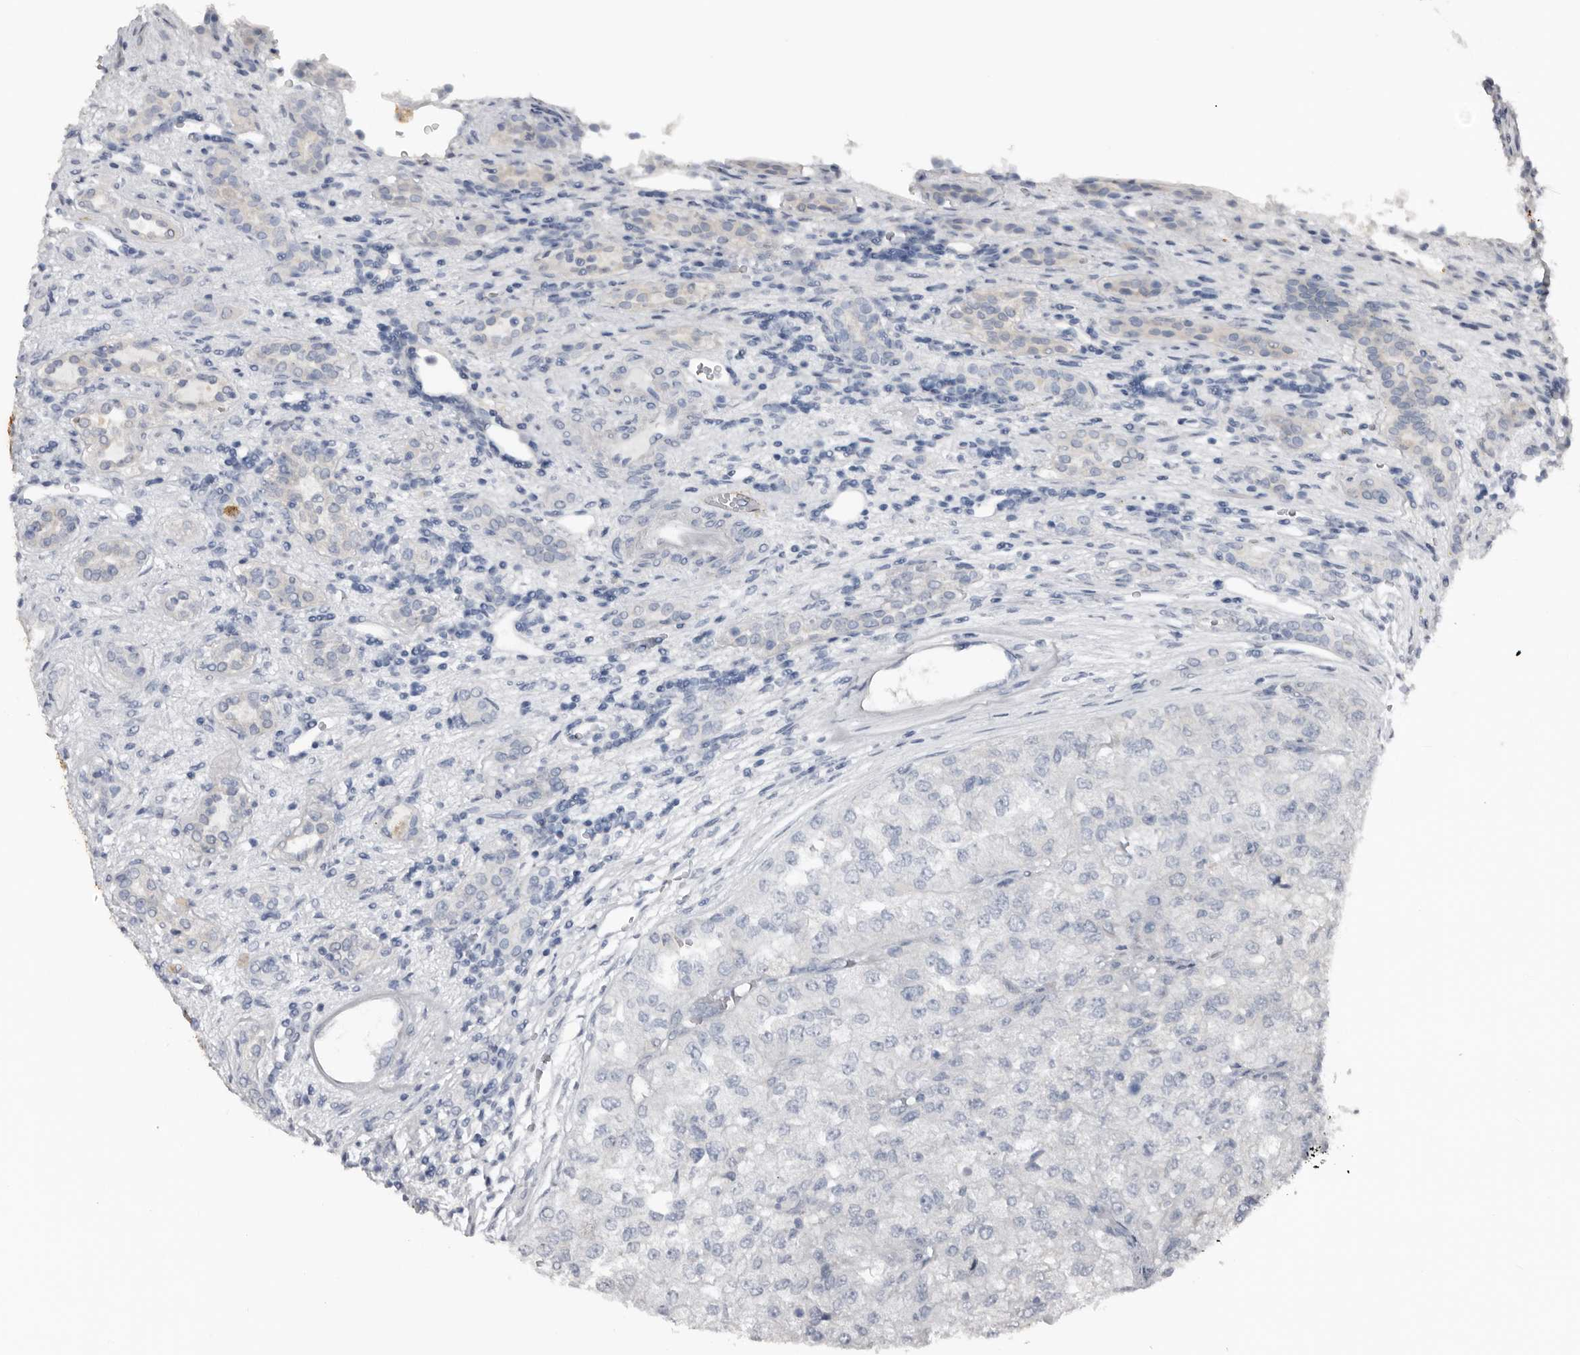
{"staining": {"intensity": "negative", "quantity": "none", "location": "none"}, "tissue": "renal cancer", "cell_type": "Tumor cells", "image_type": "cancer", "snomed": [{"axis": "morphology", "description": "Adenocarcinoma, NOS"}, {"axis": "topography", "description": "Kidney"}], "caption": "IHC of renal cancer shows no expression in tumor cells.", "gene": "FABP7", "patient": {"sex": "female", "age": 54}}